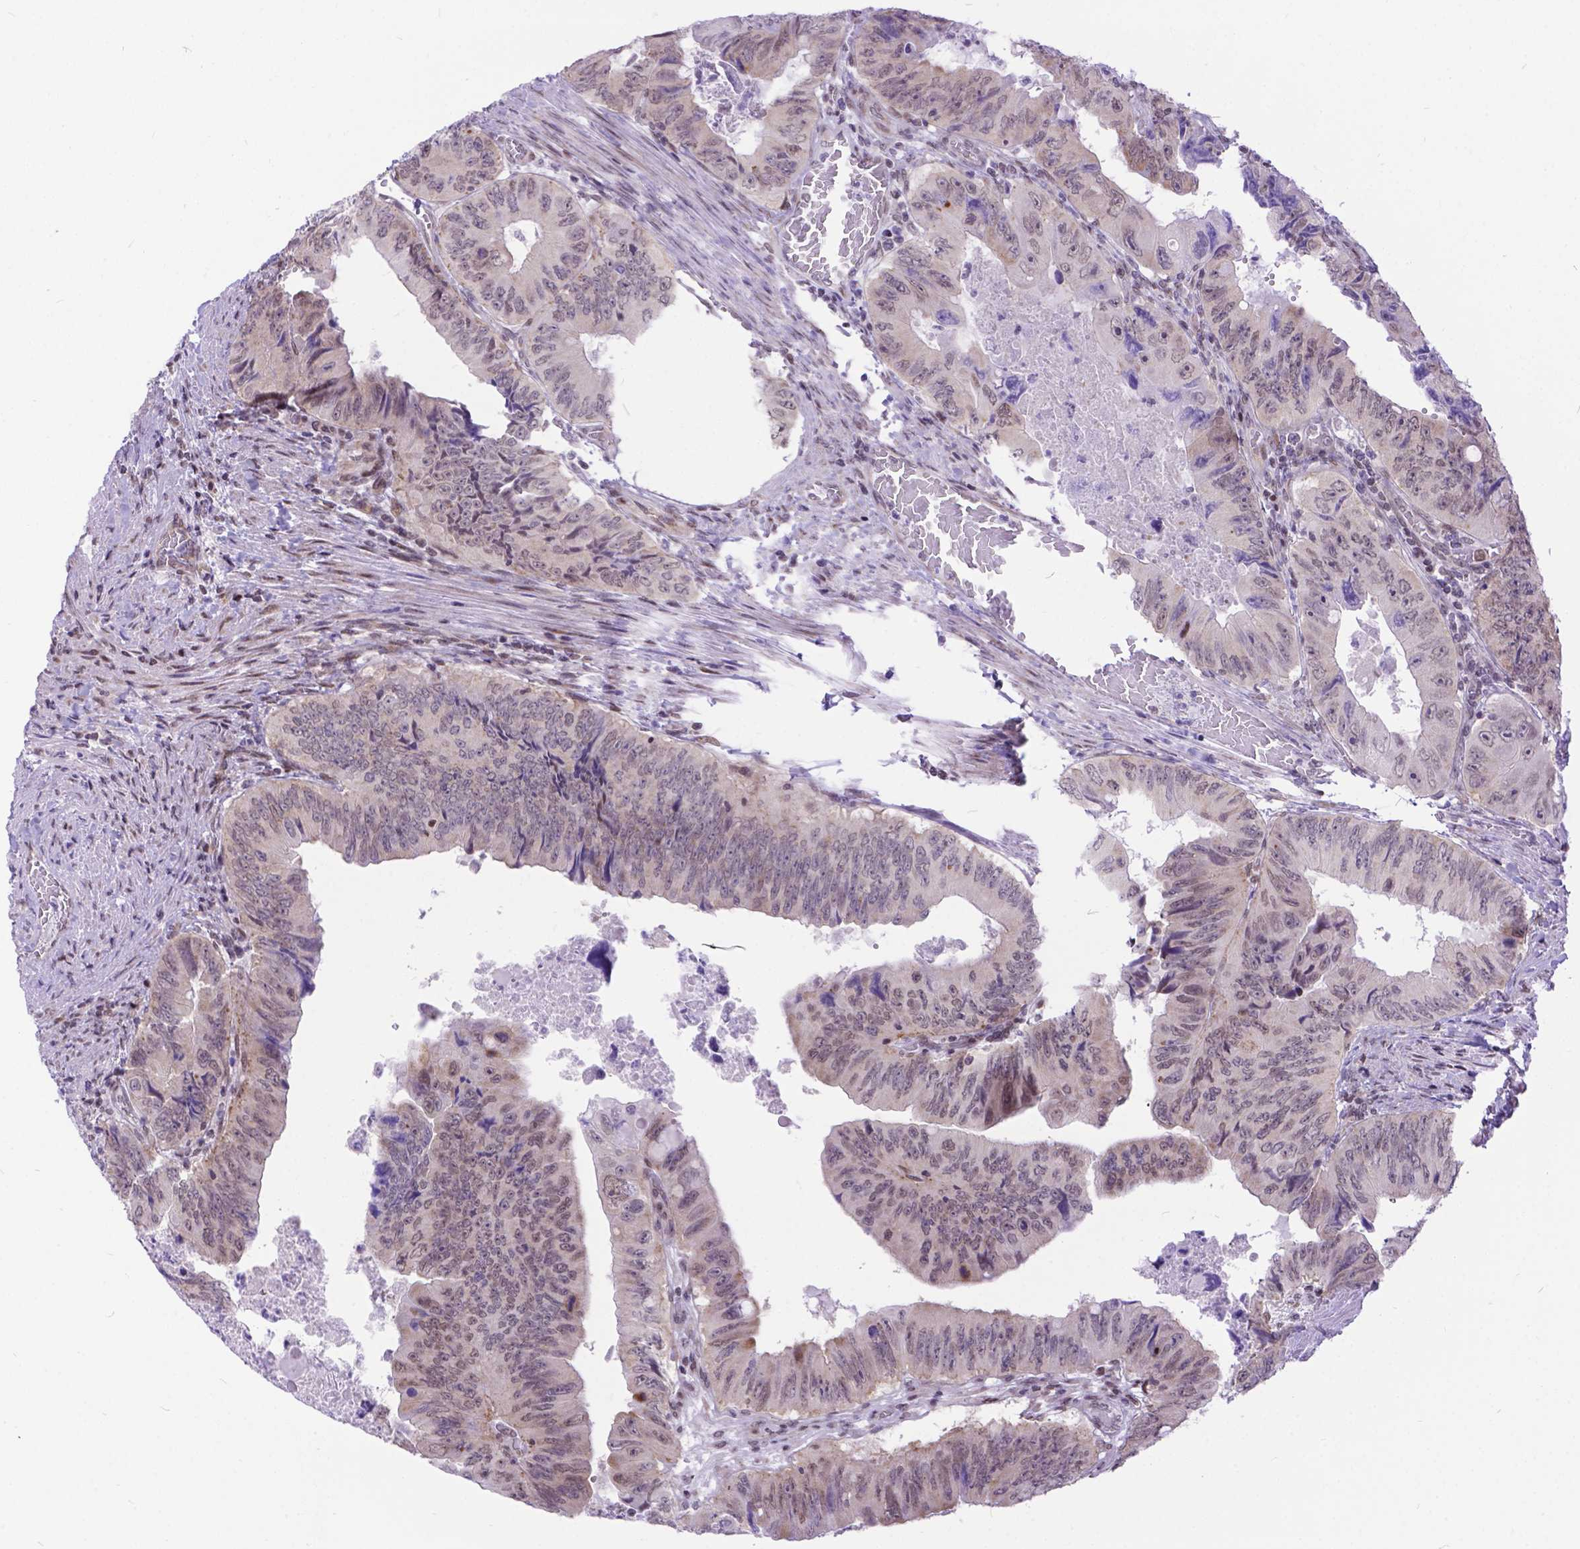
{"staining": {"intensity": "weak", "quantity": "25%-75%", "location": "cytoplasmic/membranous,nuclear"}, "tissue": "colorectal cancer", "cell_type": "Tumor cells", "image_type": "cancer", "snomed": [{"axis": "morphology", "description": "Adenocarcinoma, NOS"}, {"axis": "topography", "description": "Colon"}], "caption": "Colorectal cancer (adenocarcinoma) stained with a brown dye displays weak cytoplasmic/membranous and nuclear positive expression in about 25%-75% of tumor cells.", "gene": "FAM124B", "patient": {"sex": "female", "age": 84}}